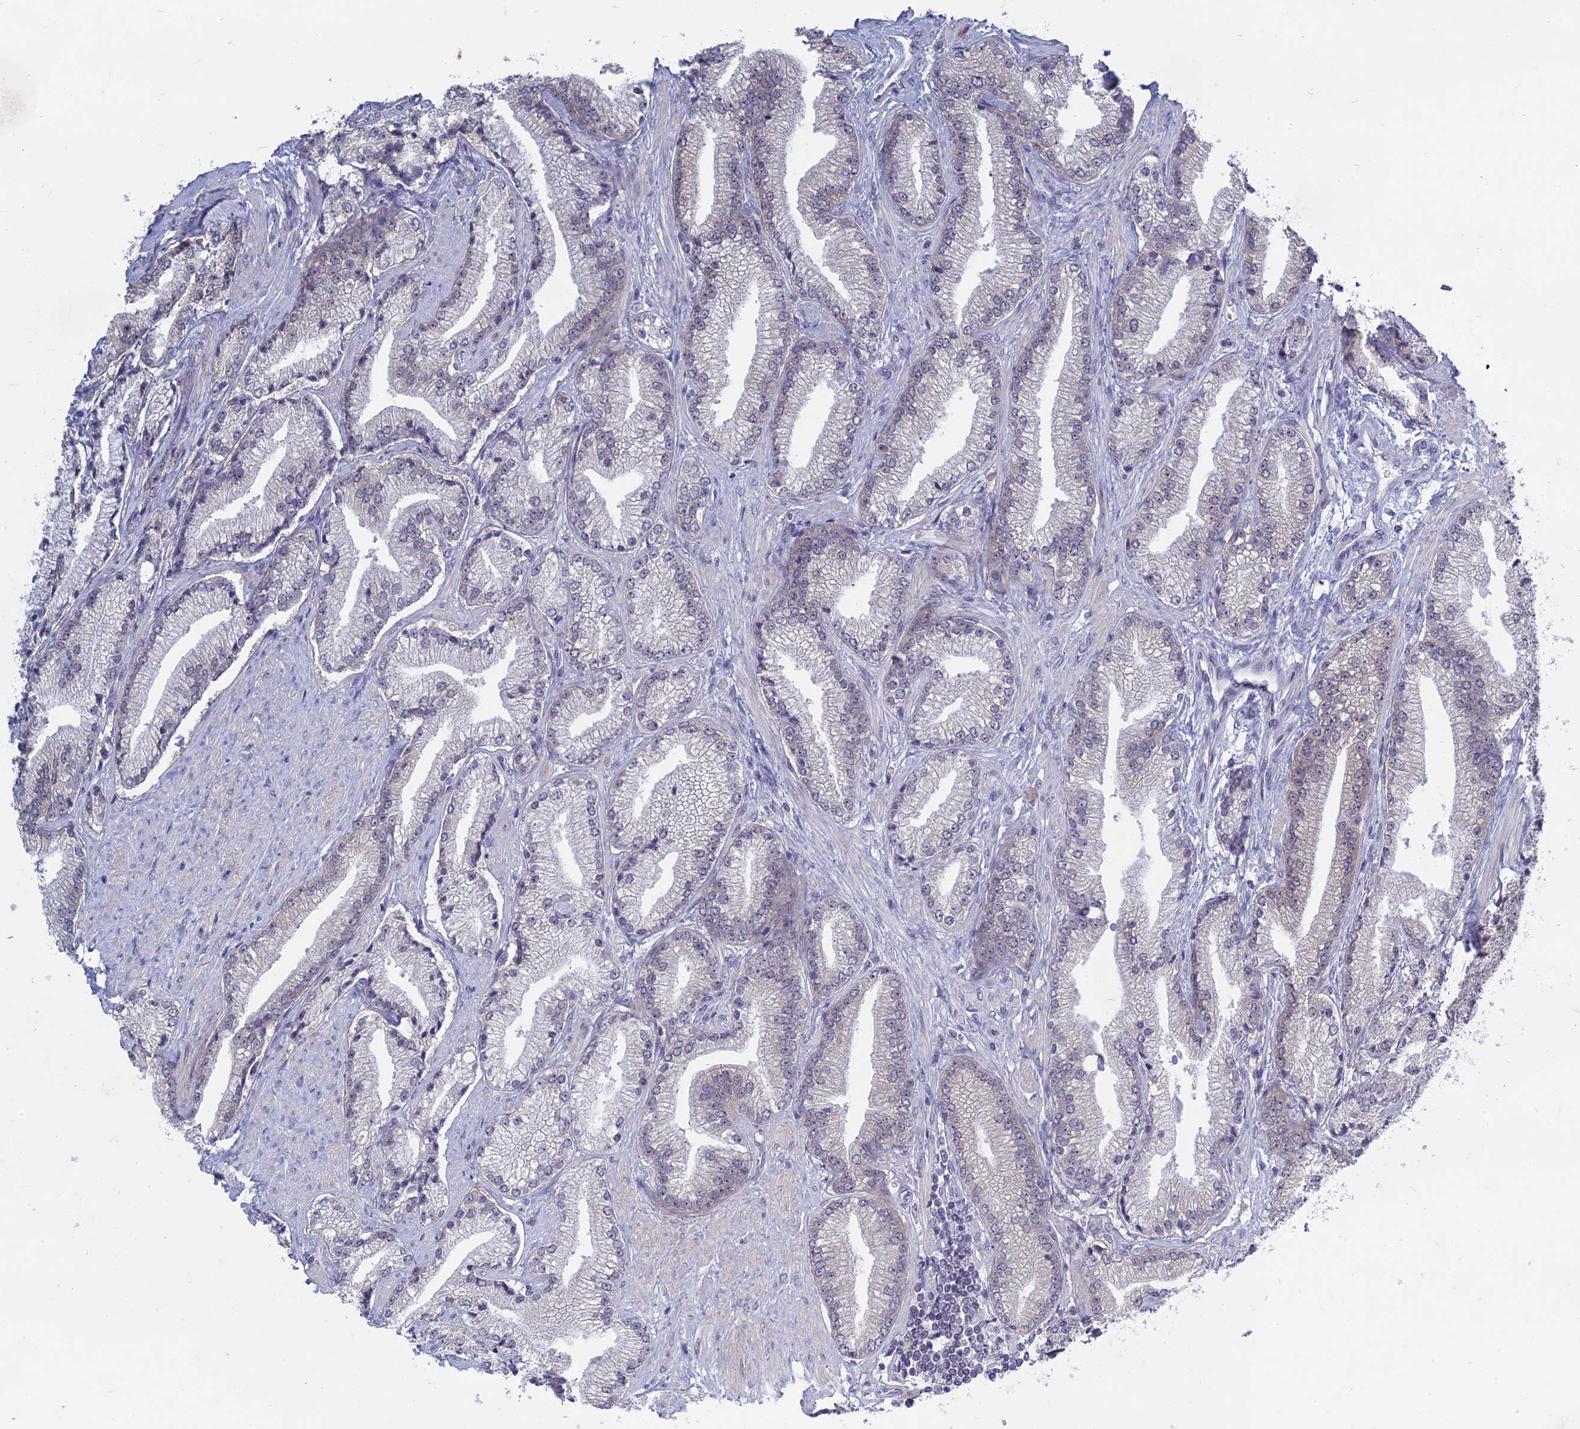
{"staining": {"intensity": "negative", "quantity": "none", "location": "none"}, "tissue": "prostate cancer", "cell_type": "Tumor cells", "image_type": "cancer", "snomed": [{"axis": "morphology", "description": "Adenocarcinoma, High grade"}, {"axis": "topography", "description": "Prostate"}], "caption": "This is an immunohistochemistry image of prostate high-grade adenocarcinoma. There is no staining in tumor cells.", "gene": "RPS19BP1", "patient": {"sex": "male", "age": 67}}